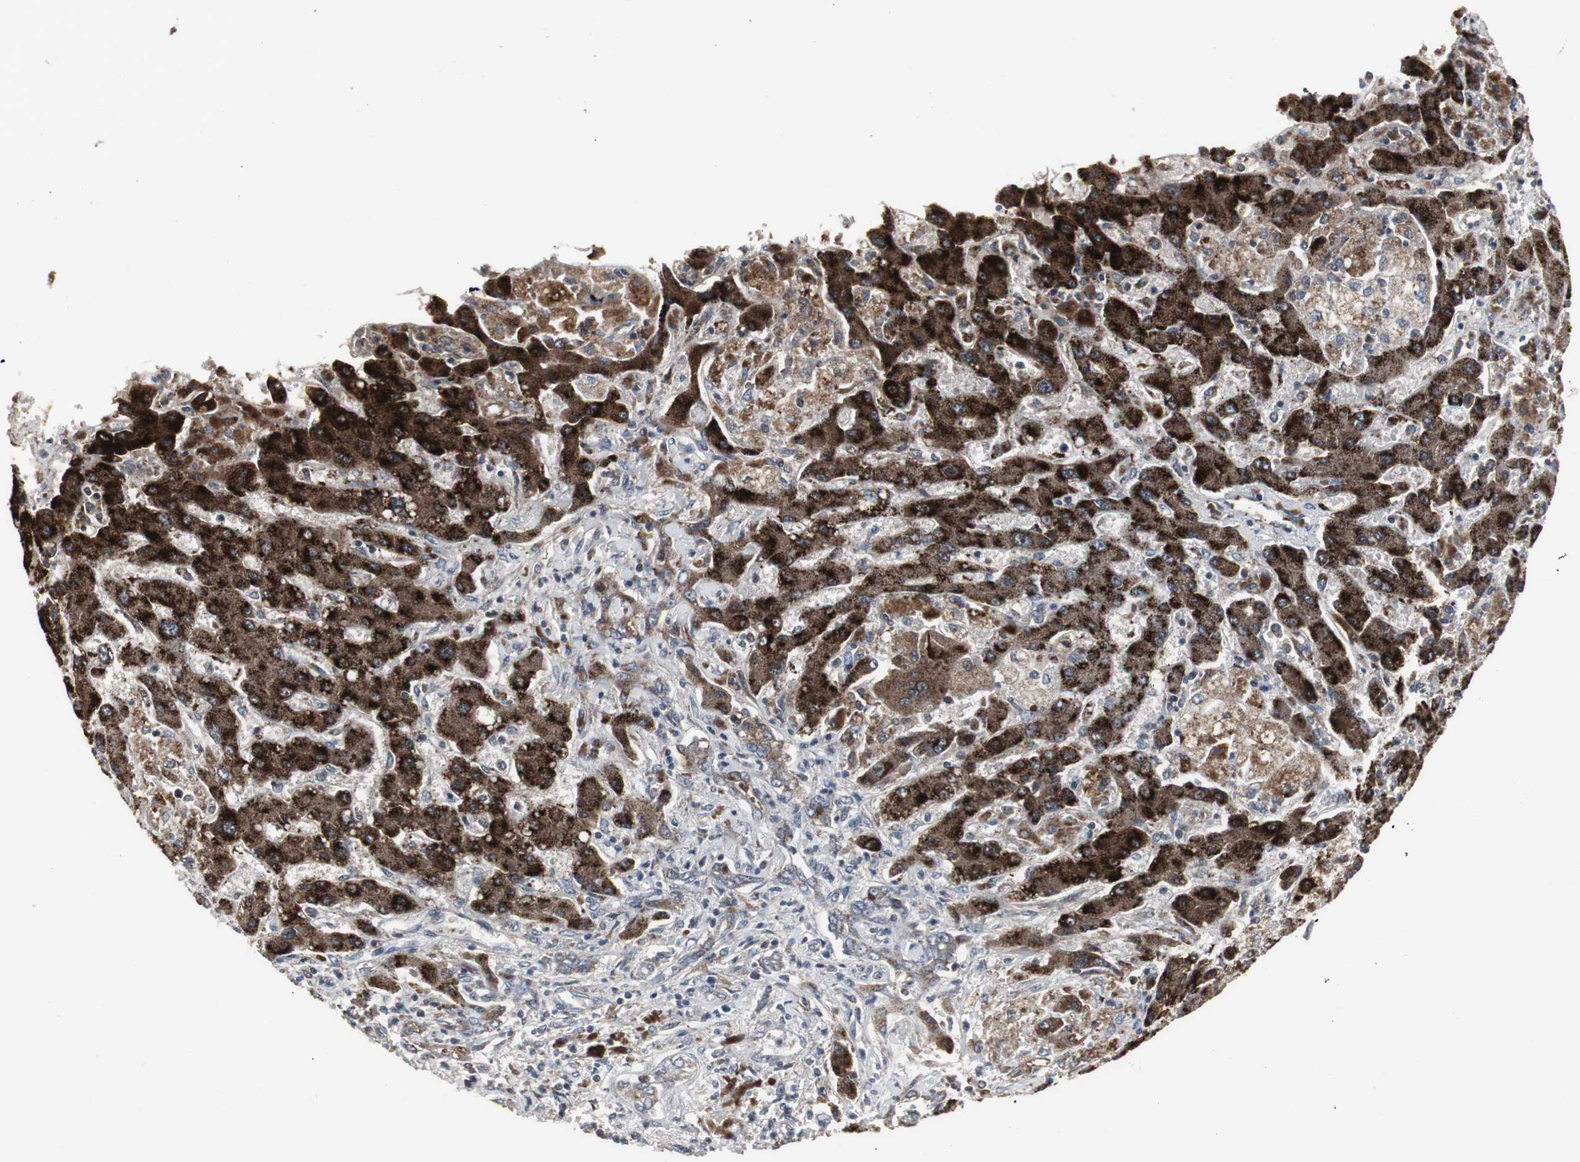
{"staining": {"intensity": "negative", "quantity": "none", "location": "none"}, "tissue": "liver cancer", "cell_type": "Tumor cells", "image_type": "cancer", "snomed": [{"axis": "morphology", "description": "Cholangiocarcinoma"}, {"axis": "topography", "description": "Liver"}], "caption": "There is no significant positivity in tumor cells of liver cancer.", "gene": "ACAA1", "patient": {"sex": "male", "age": 50}}